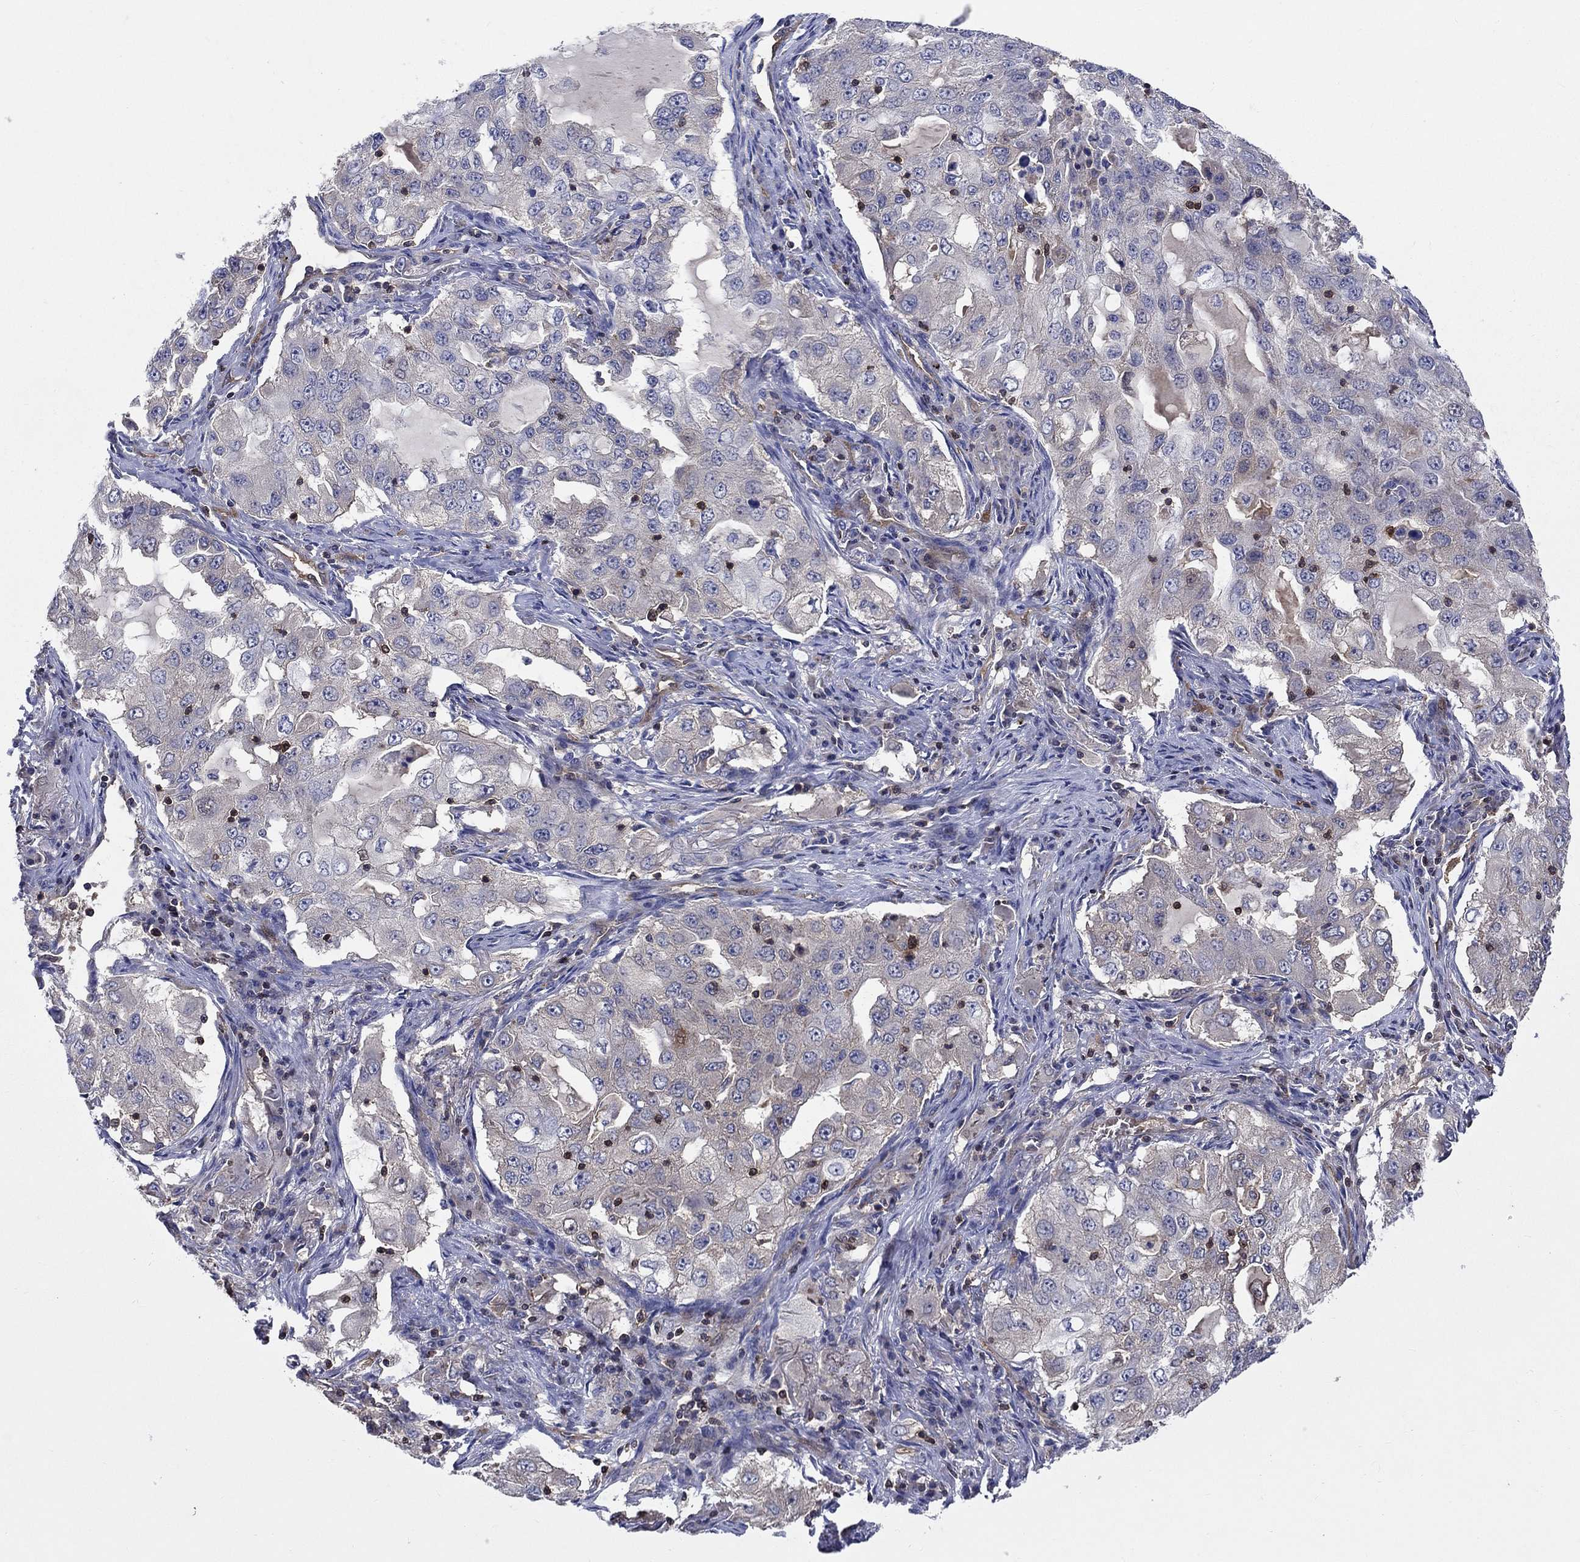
{"staining": {"intensity": "negative", "quantity": "none", "location": "none"}, "tissue": "lung cancer", "cell_type": "Tumor cells", "image_type": "cancer", "snomed": [{"axis": "morphology", "description": "Adenocarcinoma, NOS"}, {"axis": "topography", "description": "Lung"}], "caption": "Human lung cancer (adenocarcinoma) stained for a protein using immunohistochemistry (IHC) displays no positivity in tumor cells.", "gene": "AGFG2", "patient": {"sex": "female", "age": 61}}